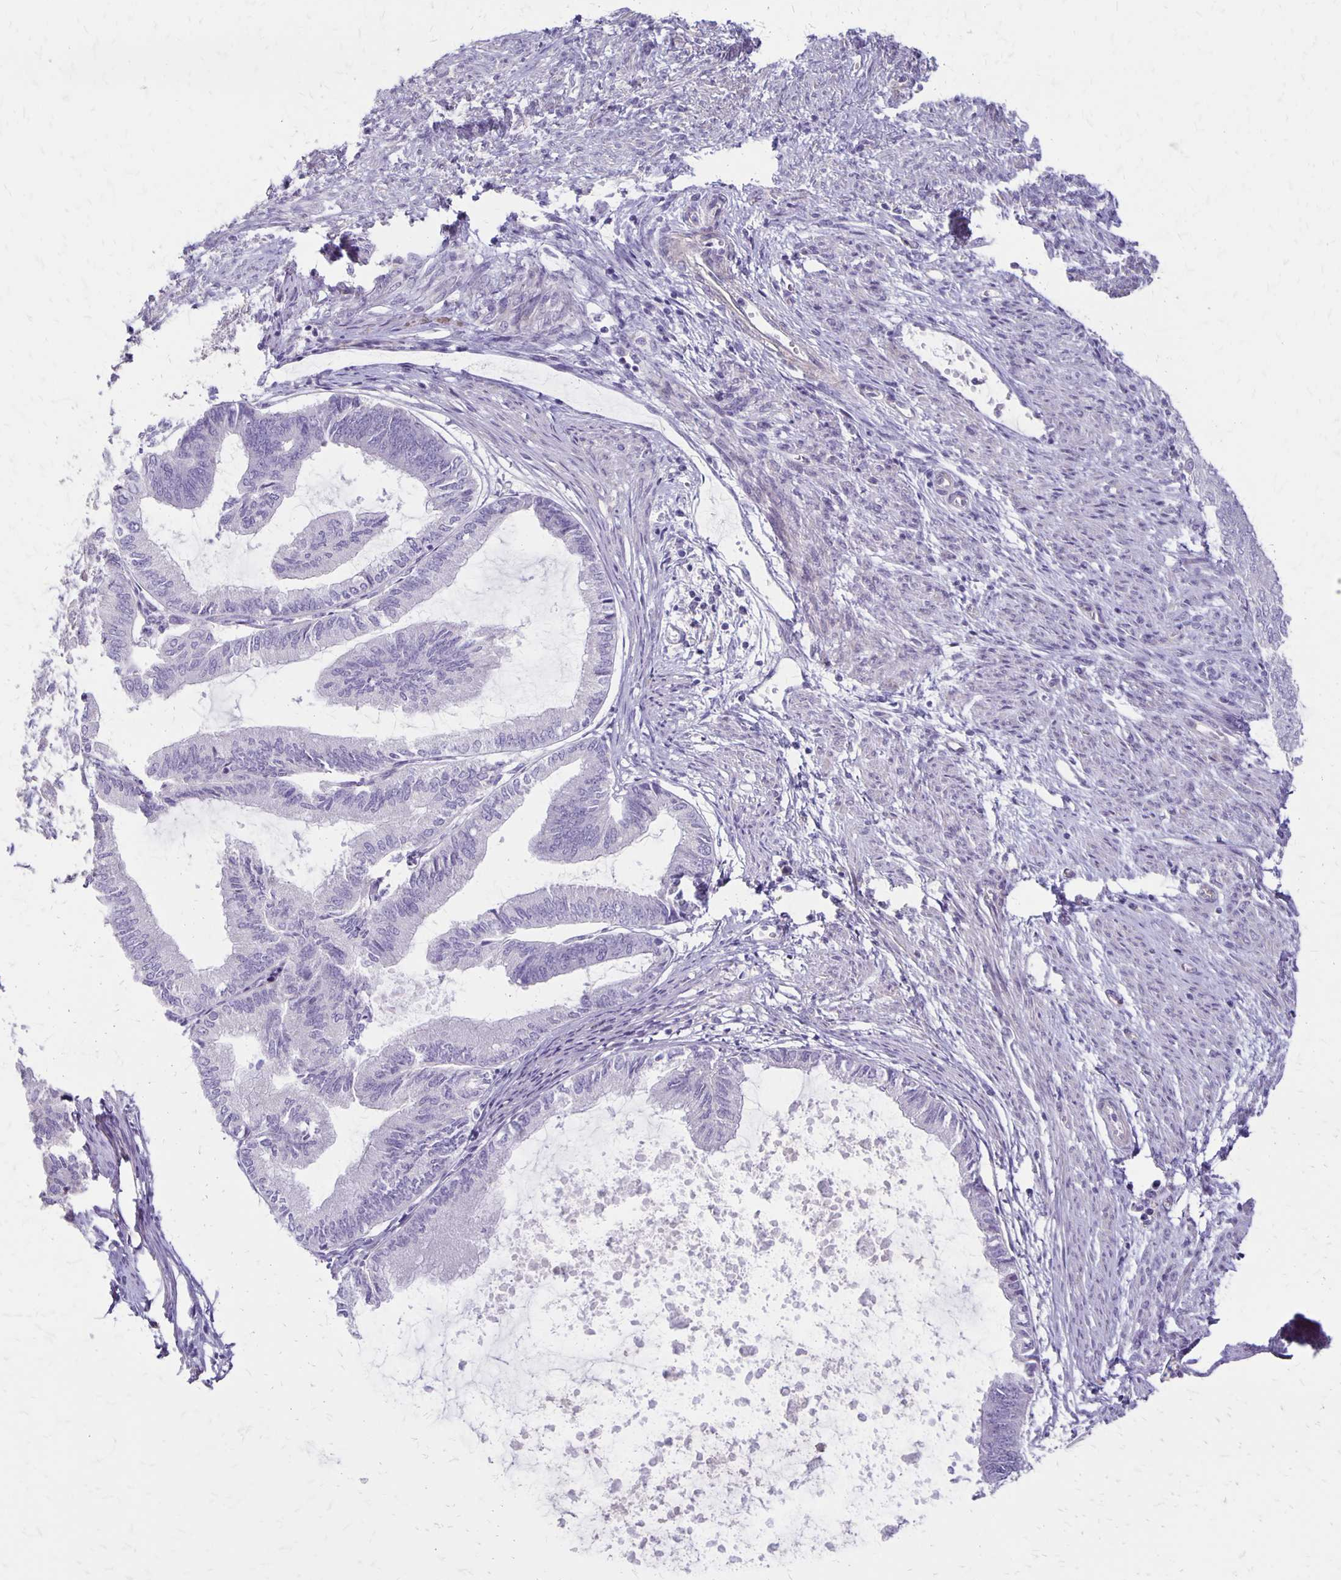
{"staining": {"intensity": "negative", "quantity": "none", "location": "none"}, "tissue": "endometrial cancer", "cell_type": "Tumor cells", "image_type": "cancer", "snomed": [{"axis": "morphology", "description": "Adenocarcinoma, NOS"}, {"axis": "topography", "description": "Endometrium"}], "caption": "Immunohistochemistry of endometrial adenocarcinoma reveals no expression in tumor cells. (Immunohistochemistry (ihc), brightfield microscopy, high magnification).", "gene": "HOMER1", "patient": {"sex": "female", "age": 86}}